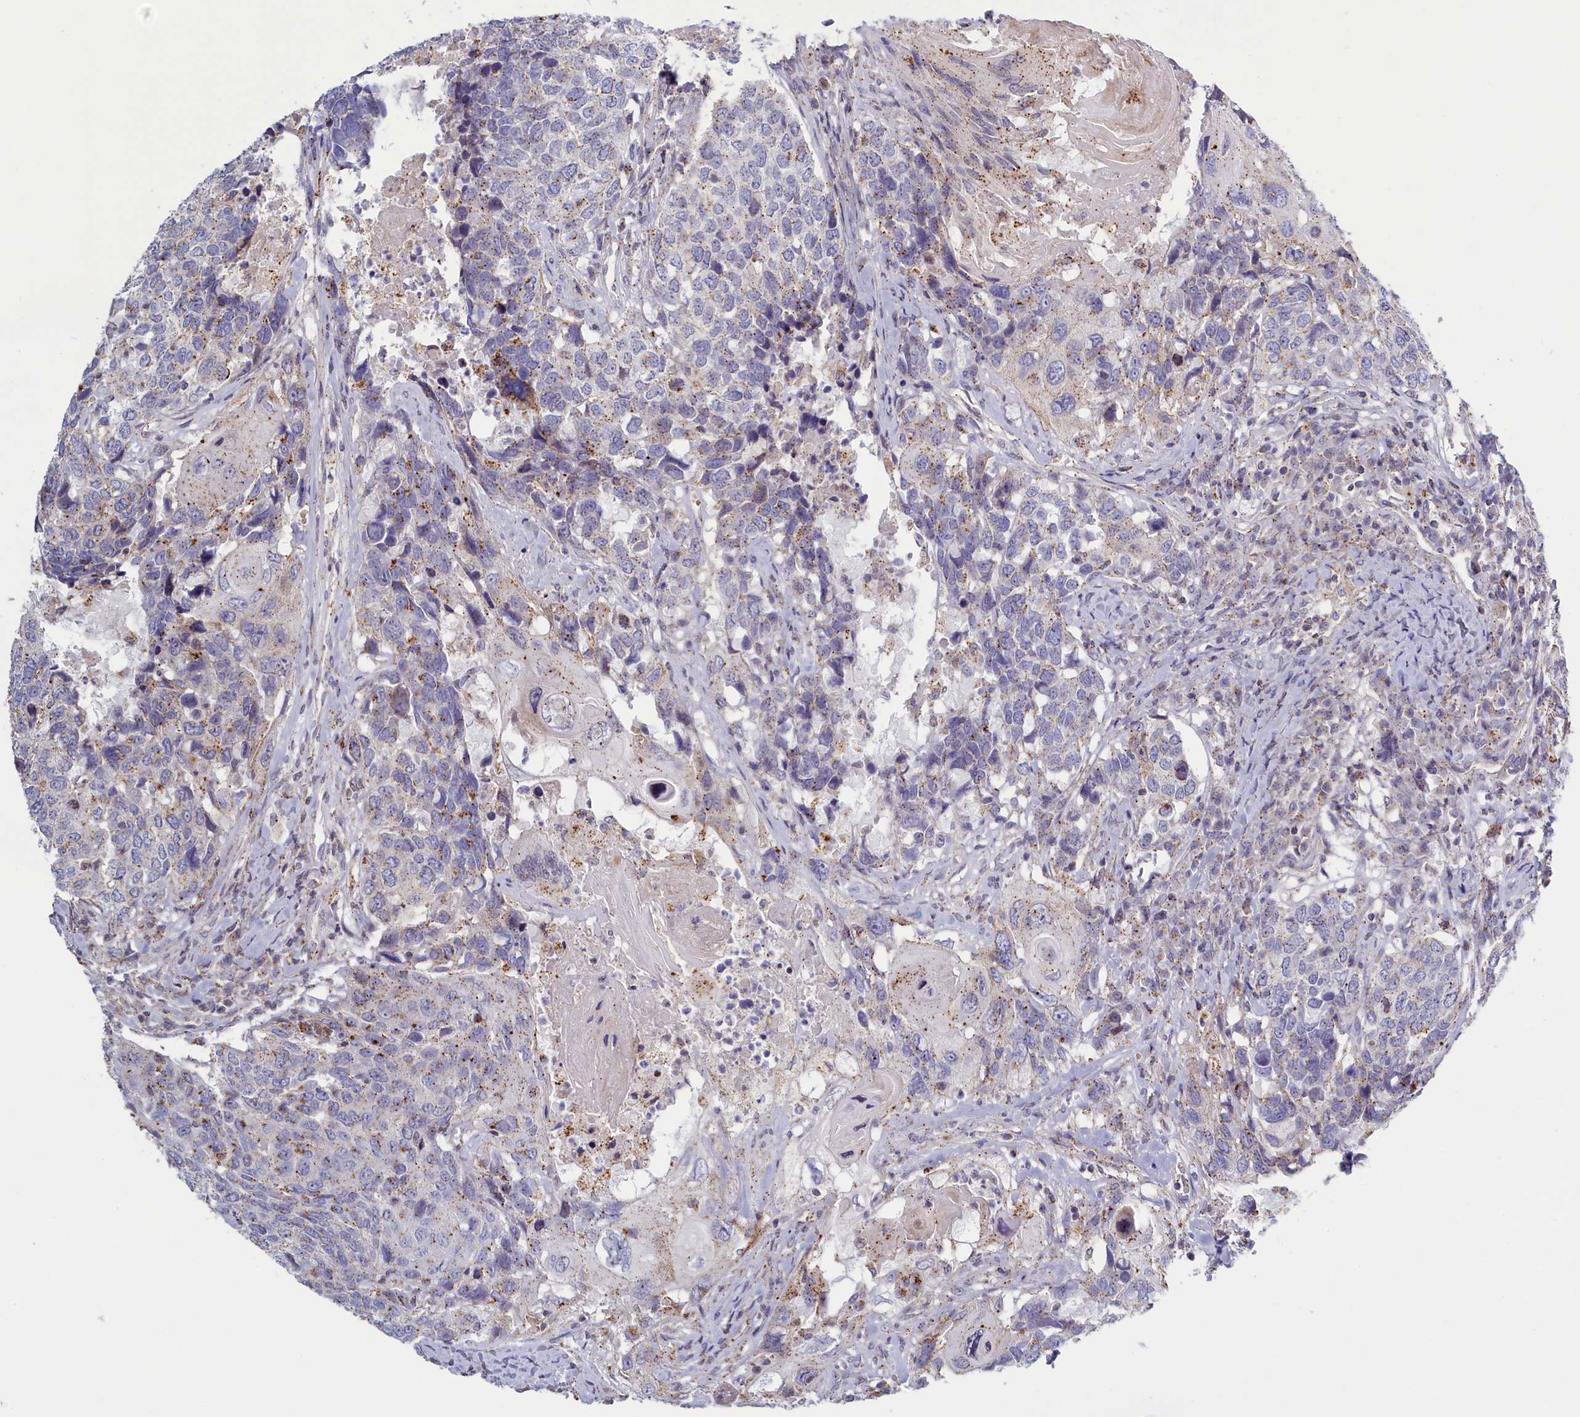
{"staining": {"intensity": "moderate", "quantity": "<25%", "location": "cytoplasmic/membranous"}, "tissue": "head and neck cancer", "cell_type": "Tumor cells", "image_type": "cancer", "snomed": [{"axis": "morphology", "description": "Squamous cell carcinoma, NOS"}, {"axis": "topography", "description": "Head-Neck"}], "caption": "Immunohistochemistry (IHC) (DAB) staining of human head and neck cancer (squamous cell carcinoma) demonstrates moderate cytoplasmic/membranous protein expression in about <25% of tumor cells.", "gene": "HYKK", "patient": {"sex": "male", "age": 66}}